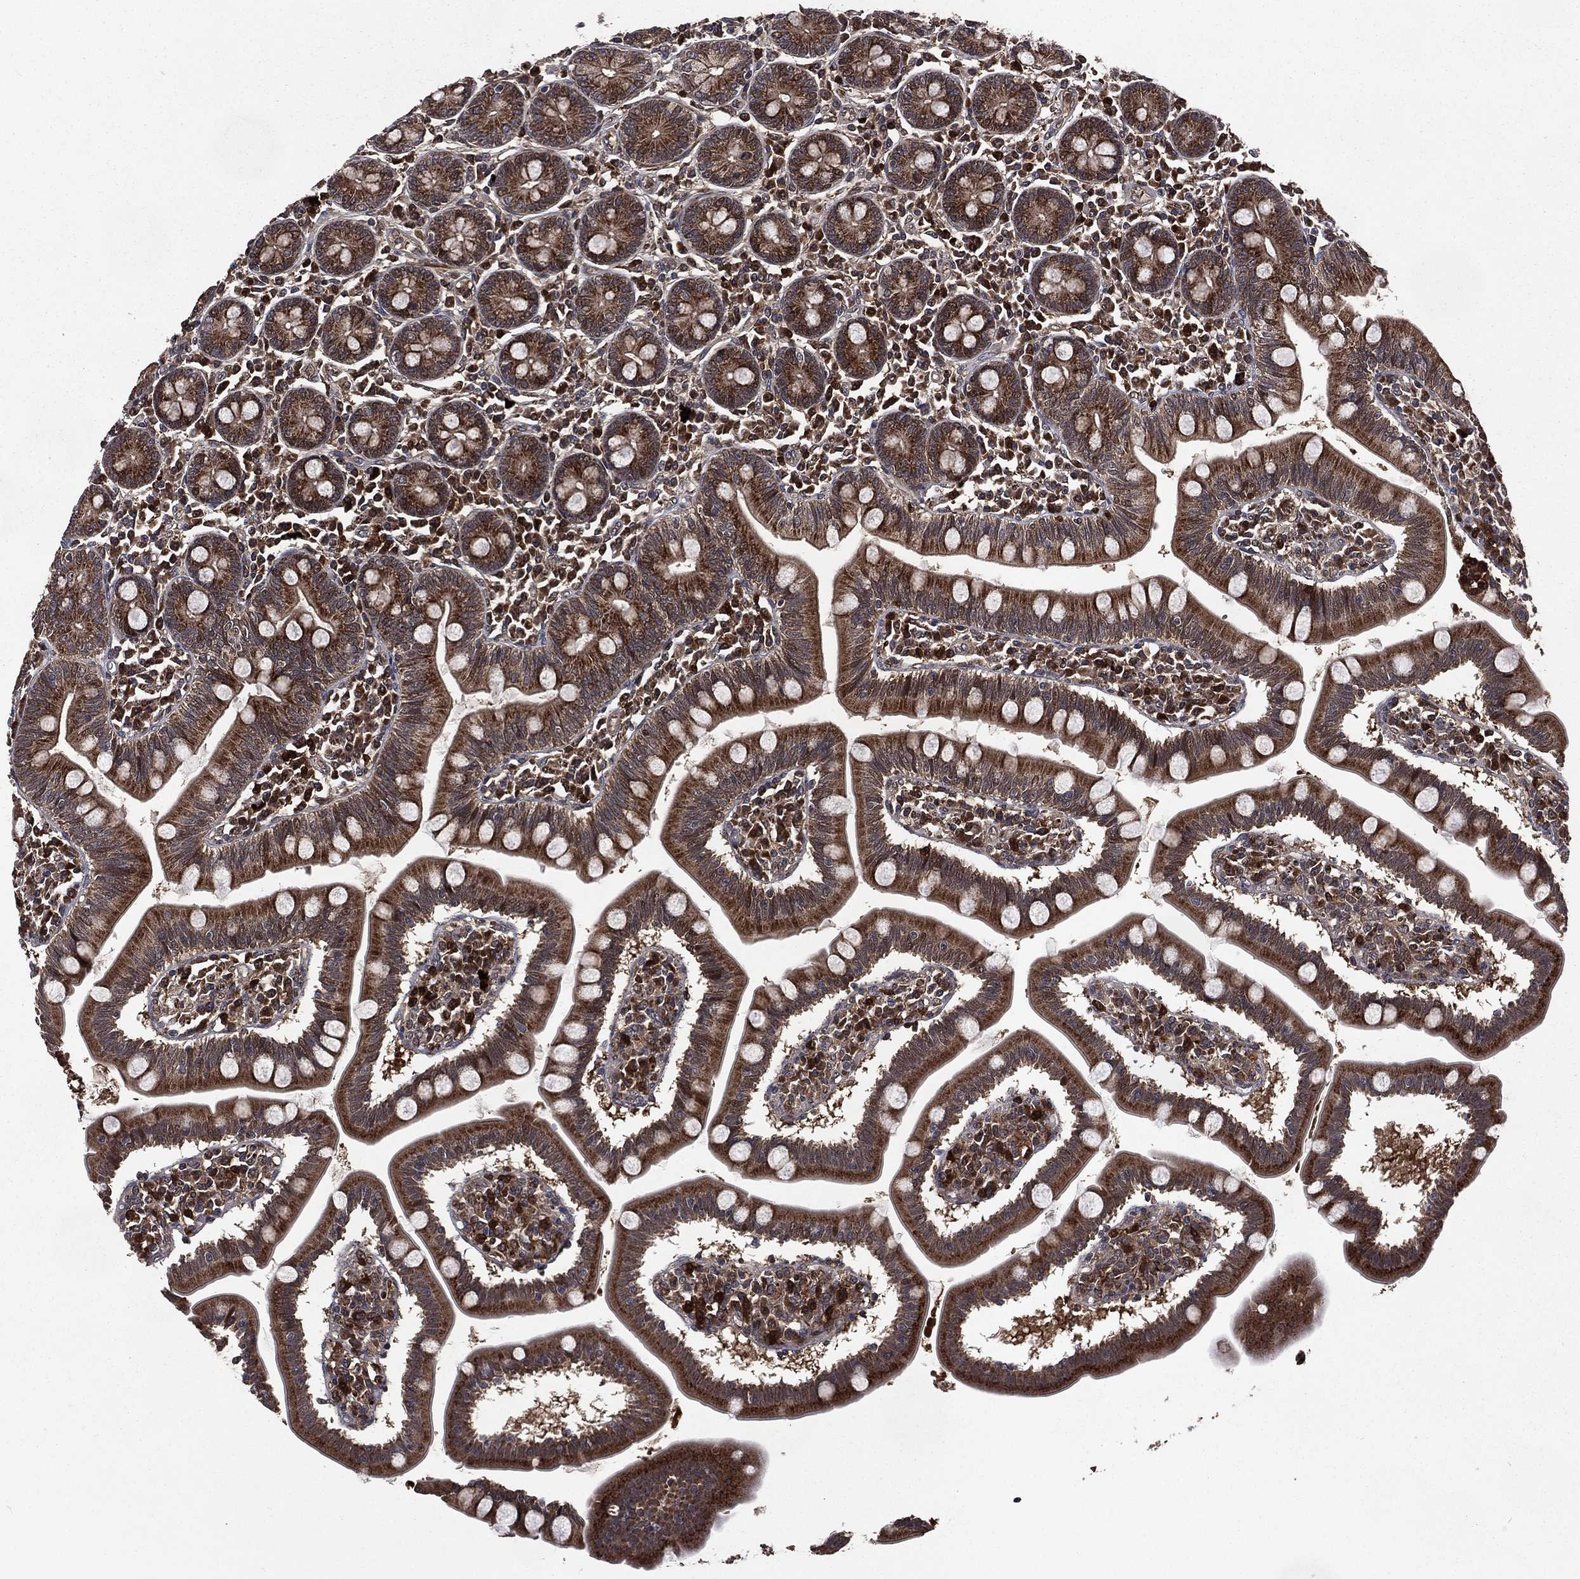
{"staining": {"intensity": "strong", "quantity": ">75%", "location": "cytoplasmic/membranous"}, "tissue": "small intestine", "cell_type": "Glandular cells", "image_type": "normal", "snomed": [{"axis": "morphology", "description": "Normal tissue, NOS"}, {"axis": "topography", "description": "Small intestine"}], "caption": "Immunohistochemistry (IHC) micrograph of benign small intestine: small intestine stained using IHC exhibits high levels of strong protein expression localized specifically in the cytoplasmic/membranous of glandular cells, appearing as a cytoplasmic/membranous brown color.", "gene": "LENG8", "patient": {"sex": "male", "age": 88}}